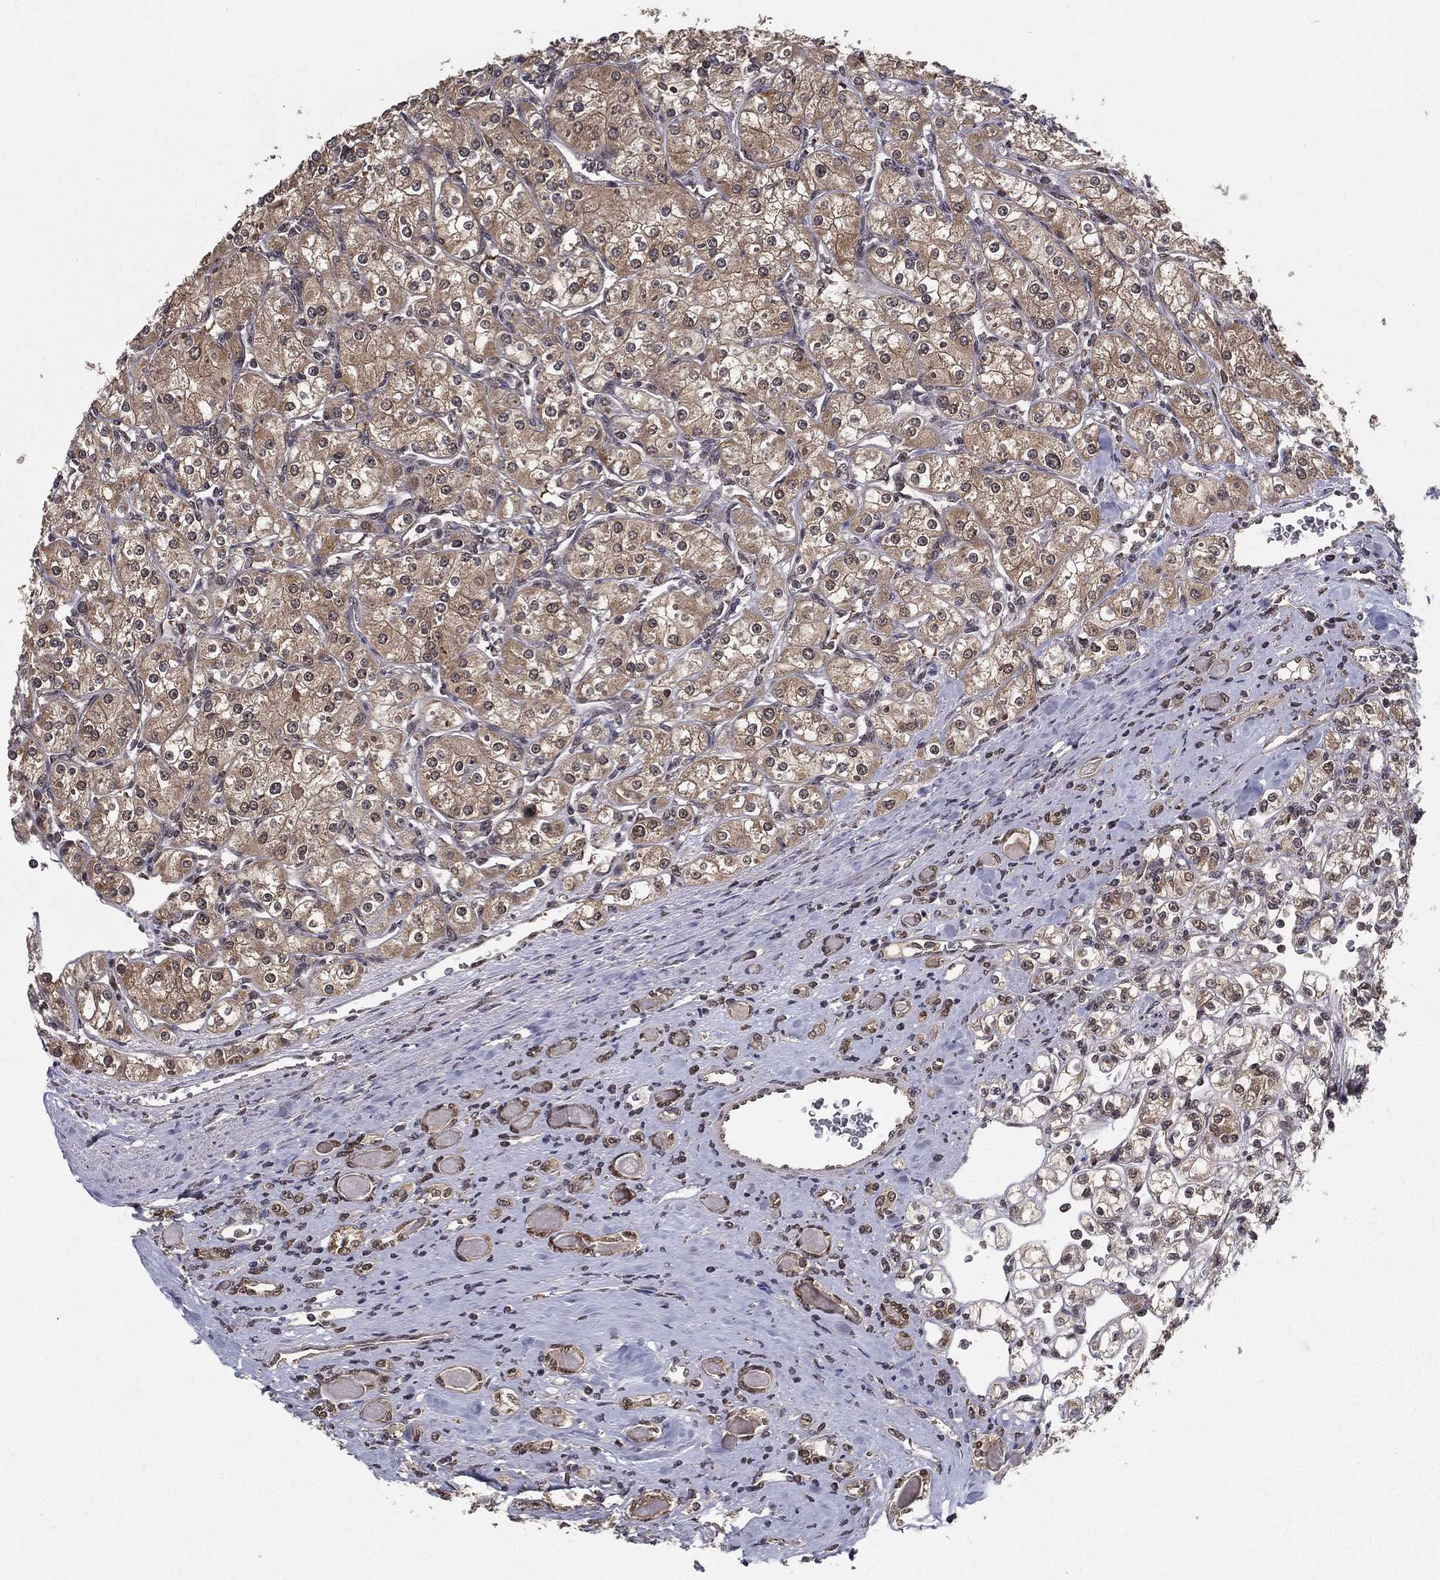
{"staining": {"intensity": "weak", "quantity": ">75%", "location": "cytoplasmic/membranous"}, "tissue": "renal cancer", "cell_type": "Tumor cells", "image_type": "cancer", "snomed": [{"axis": "morphology", "description": "Adenocarcinoma, NOS"}, {"axis": "topography", "description": "Kidney"}], "caption": "Protein expression by immunohistochemistry displays weak cytoplasmic/membranous staining in approximately >75% of tumor cells in renal cancer (adenocarcinoma). (Stains: DAB in brown, nuclei in blue, Microscopy: brightfield microscopy at high magnification).", "gene": "CARM1", "patient": {"sex": "male", "age": 77}}